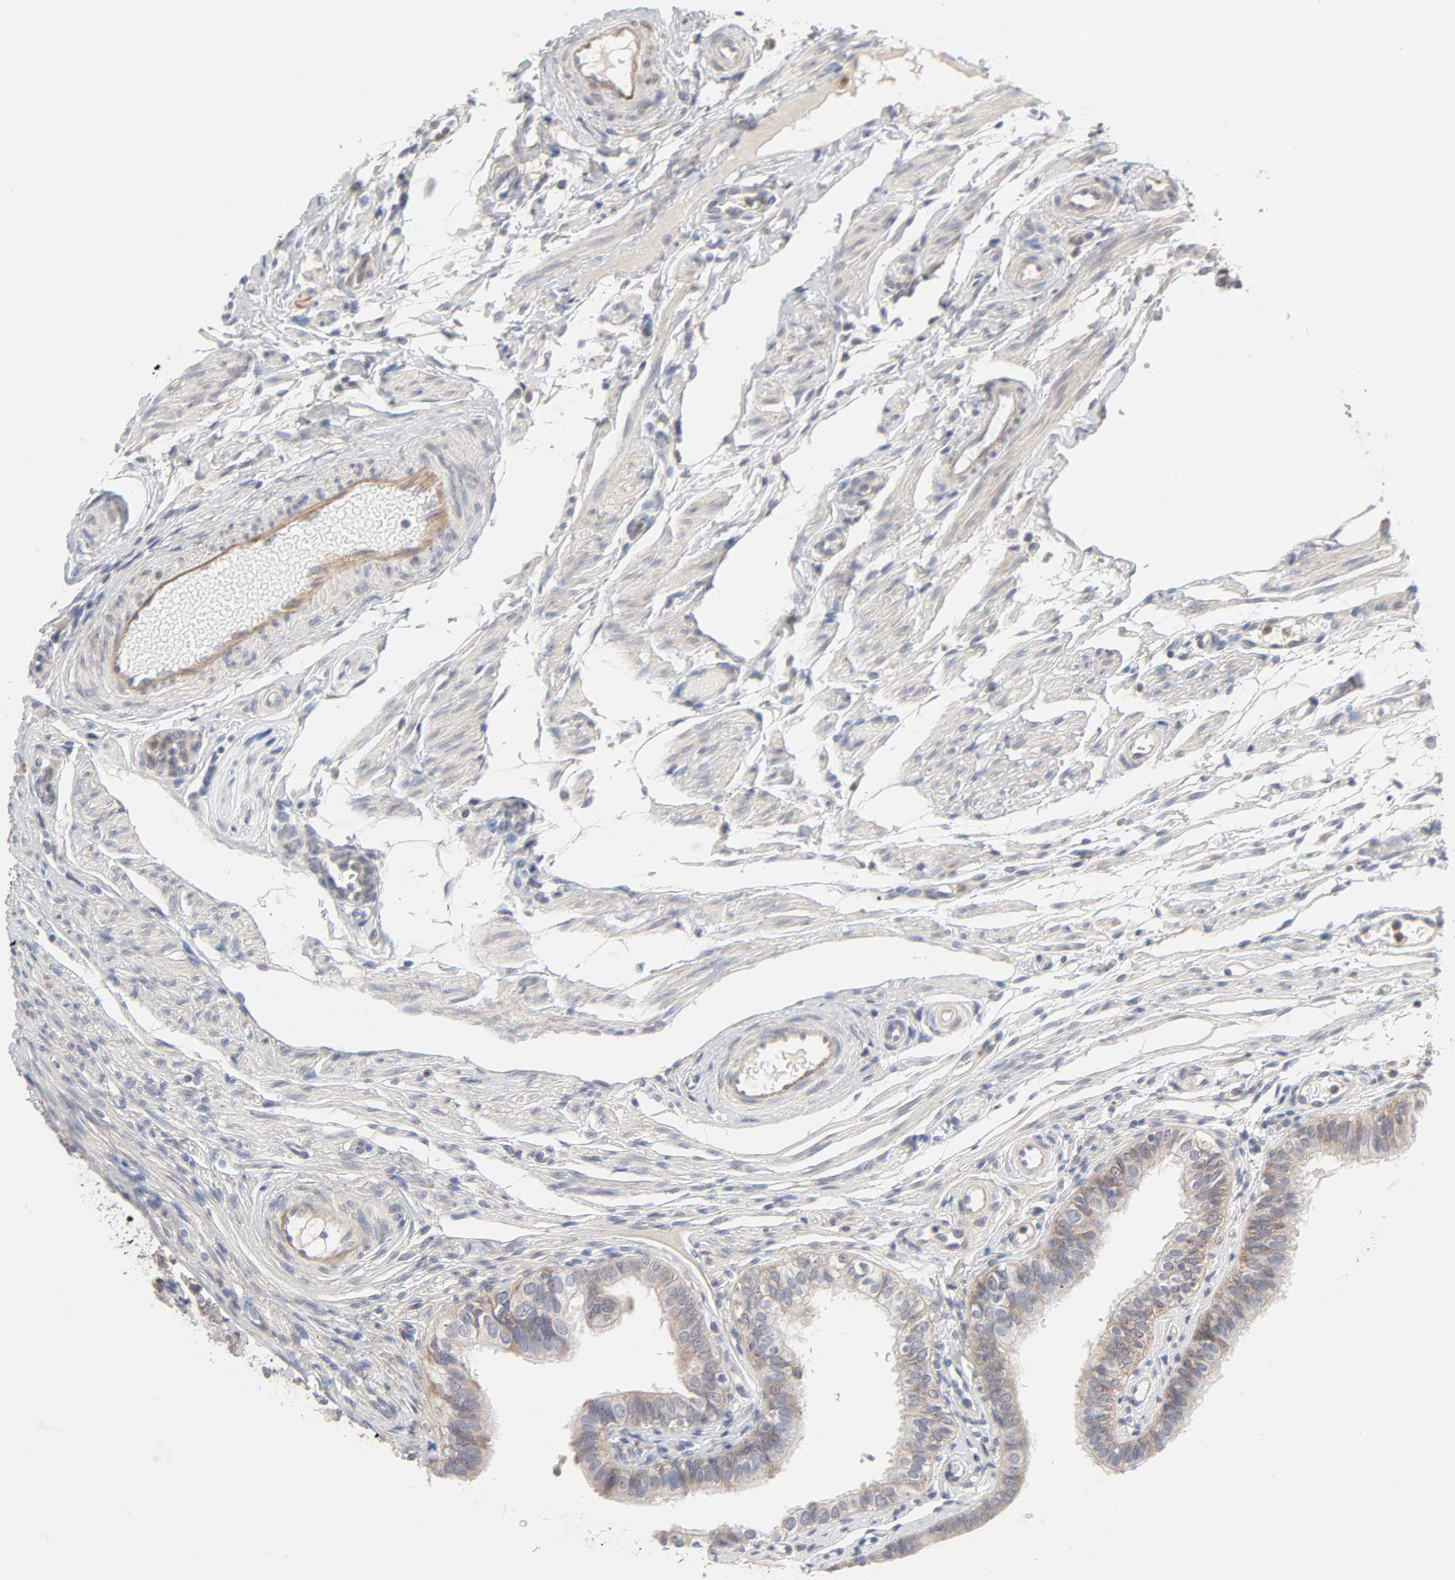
{"staining": {"intensity": "weak", "quantity": ">75%", "location": "cytoplasmic/membranous"}, "tissue": "fallopian tube", "cell_type": "Glandular cells", "image_type": "normal", "snomed": [{"axis": "morphology", "description": "Normal tissue, NOS"}, {"axis": "morphology", "description": "Dermoid, NOS"}, {"axis": "topography", "description": "Fallopian tube"}], "caption": "IHC micrograph of unremarkable fallopian tube: fallopian tube stained using immunohistochemistry (IHC) displays low levels of weak protein expression localized specifically in the cytoplasmic/membranous of glandular cells, appearing as a cytoplasmic/membranous brown color.", "gene": "IL4R", "patient": {"sex": "female", "age": 33}}